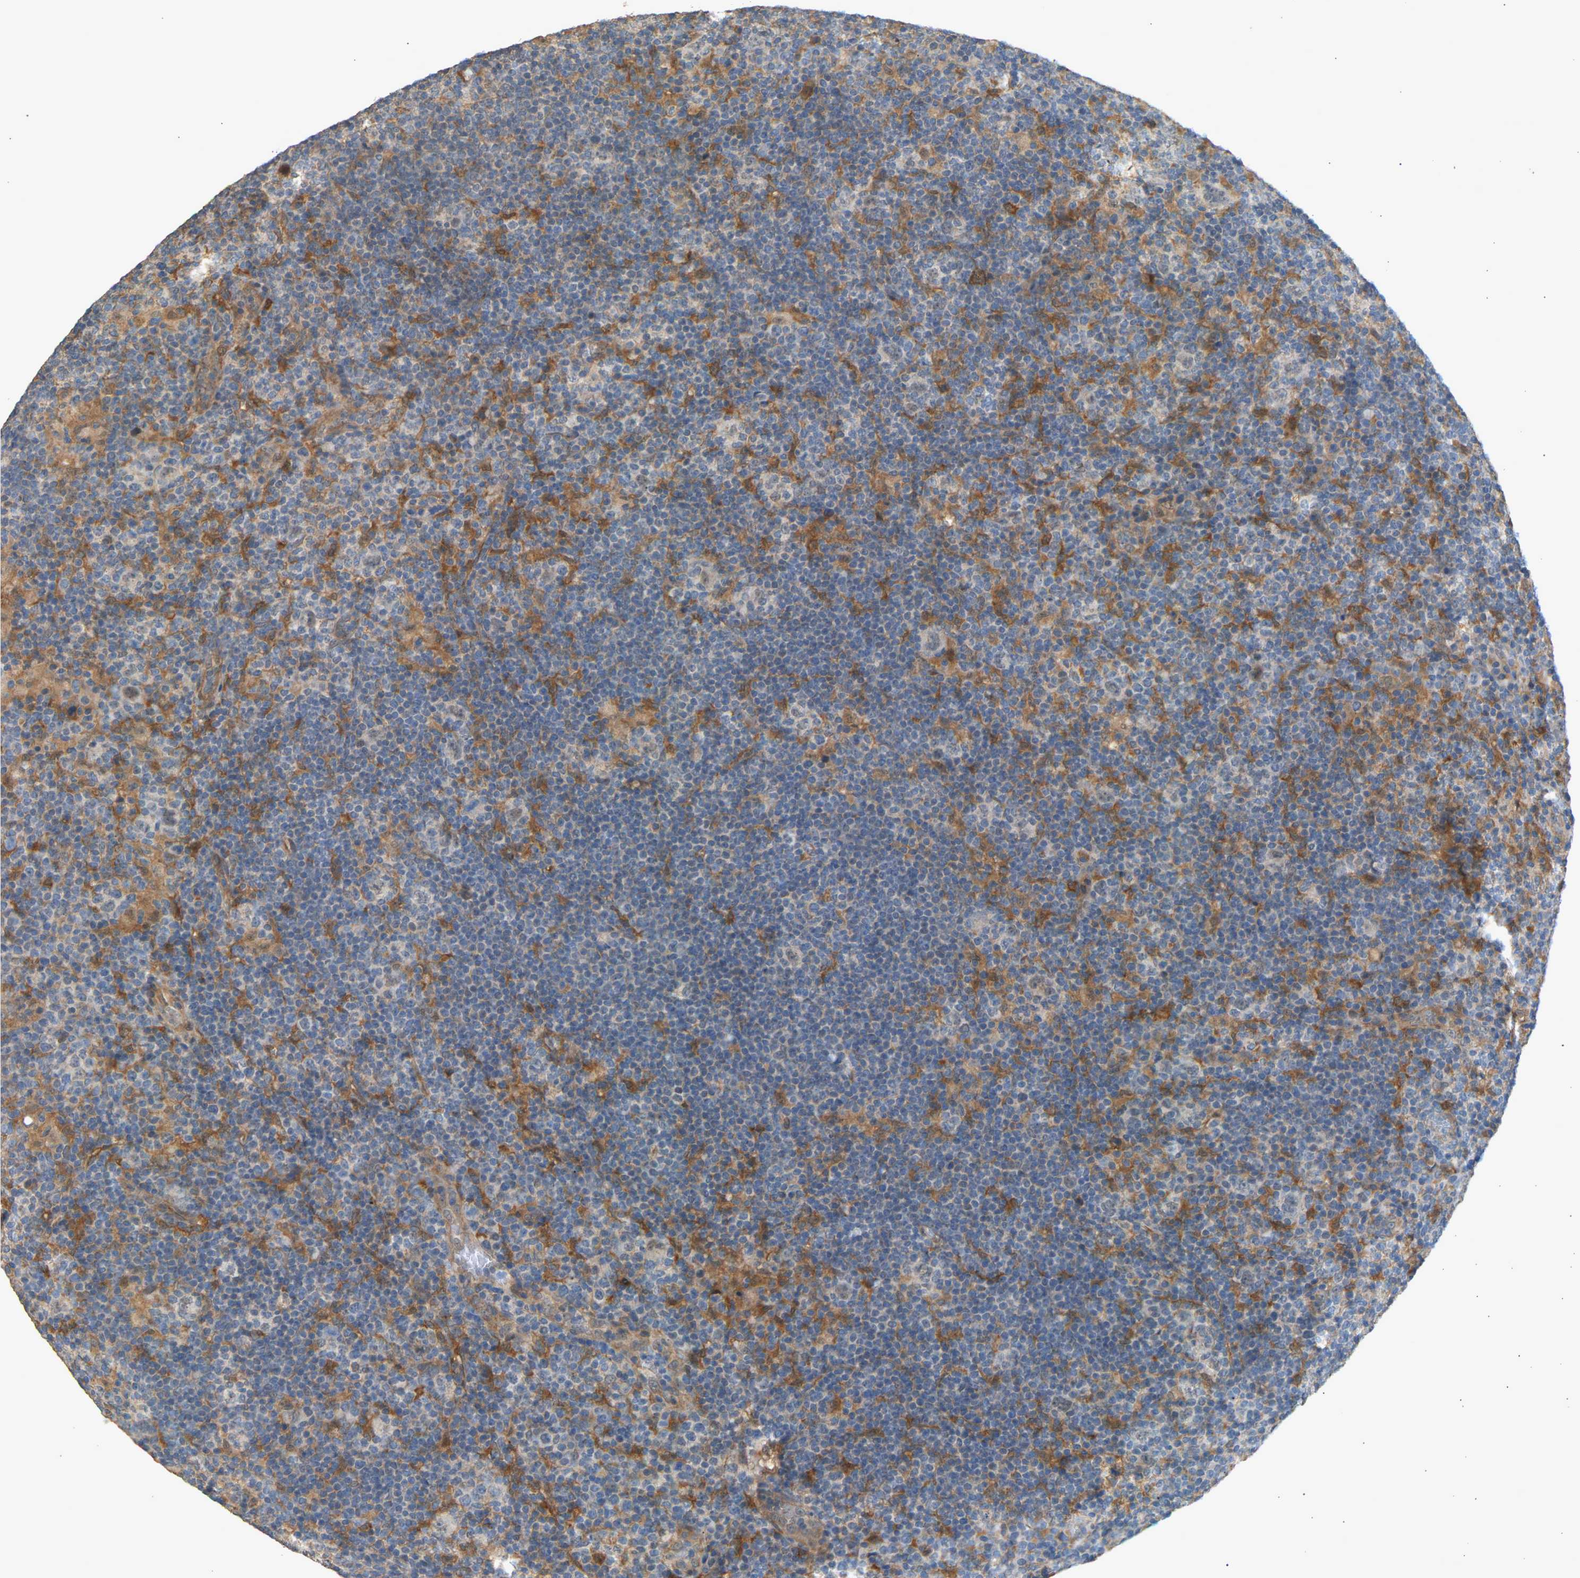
{"staining": {"intensity": "negative", "quantity": "none", "location": "none"}, "tissue": "lymphoma", "cell_type": "Tumor cells", "image_type": "cancer", "snomed": [{"axis": "morphology", "description": "Hodgkin's disease, NOS"}, {"axis": "topography", "description": "Lymph node"}], "caption": "DAB (3,3'-diaminobenzidine) immunohistochemical staining of human Hodgkin's disease exhibits no significant expression in tumor cells.", "gene": "RGL1", "patient": {"sex": "female", "age": 57}}